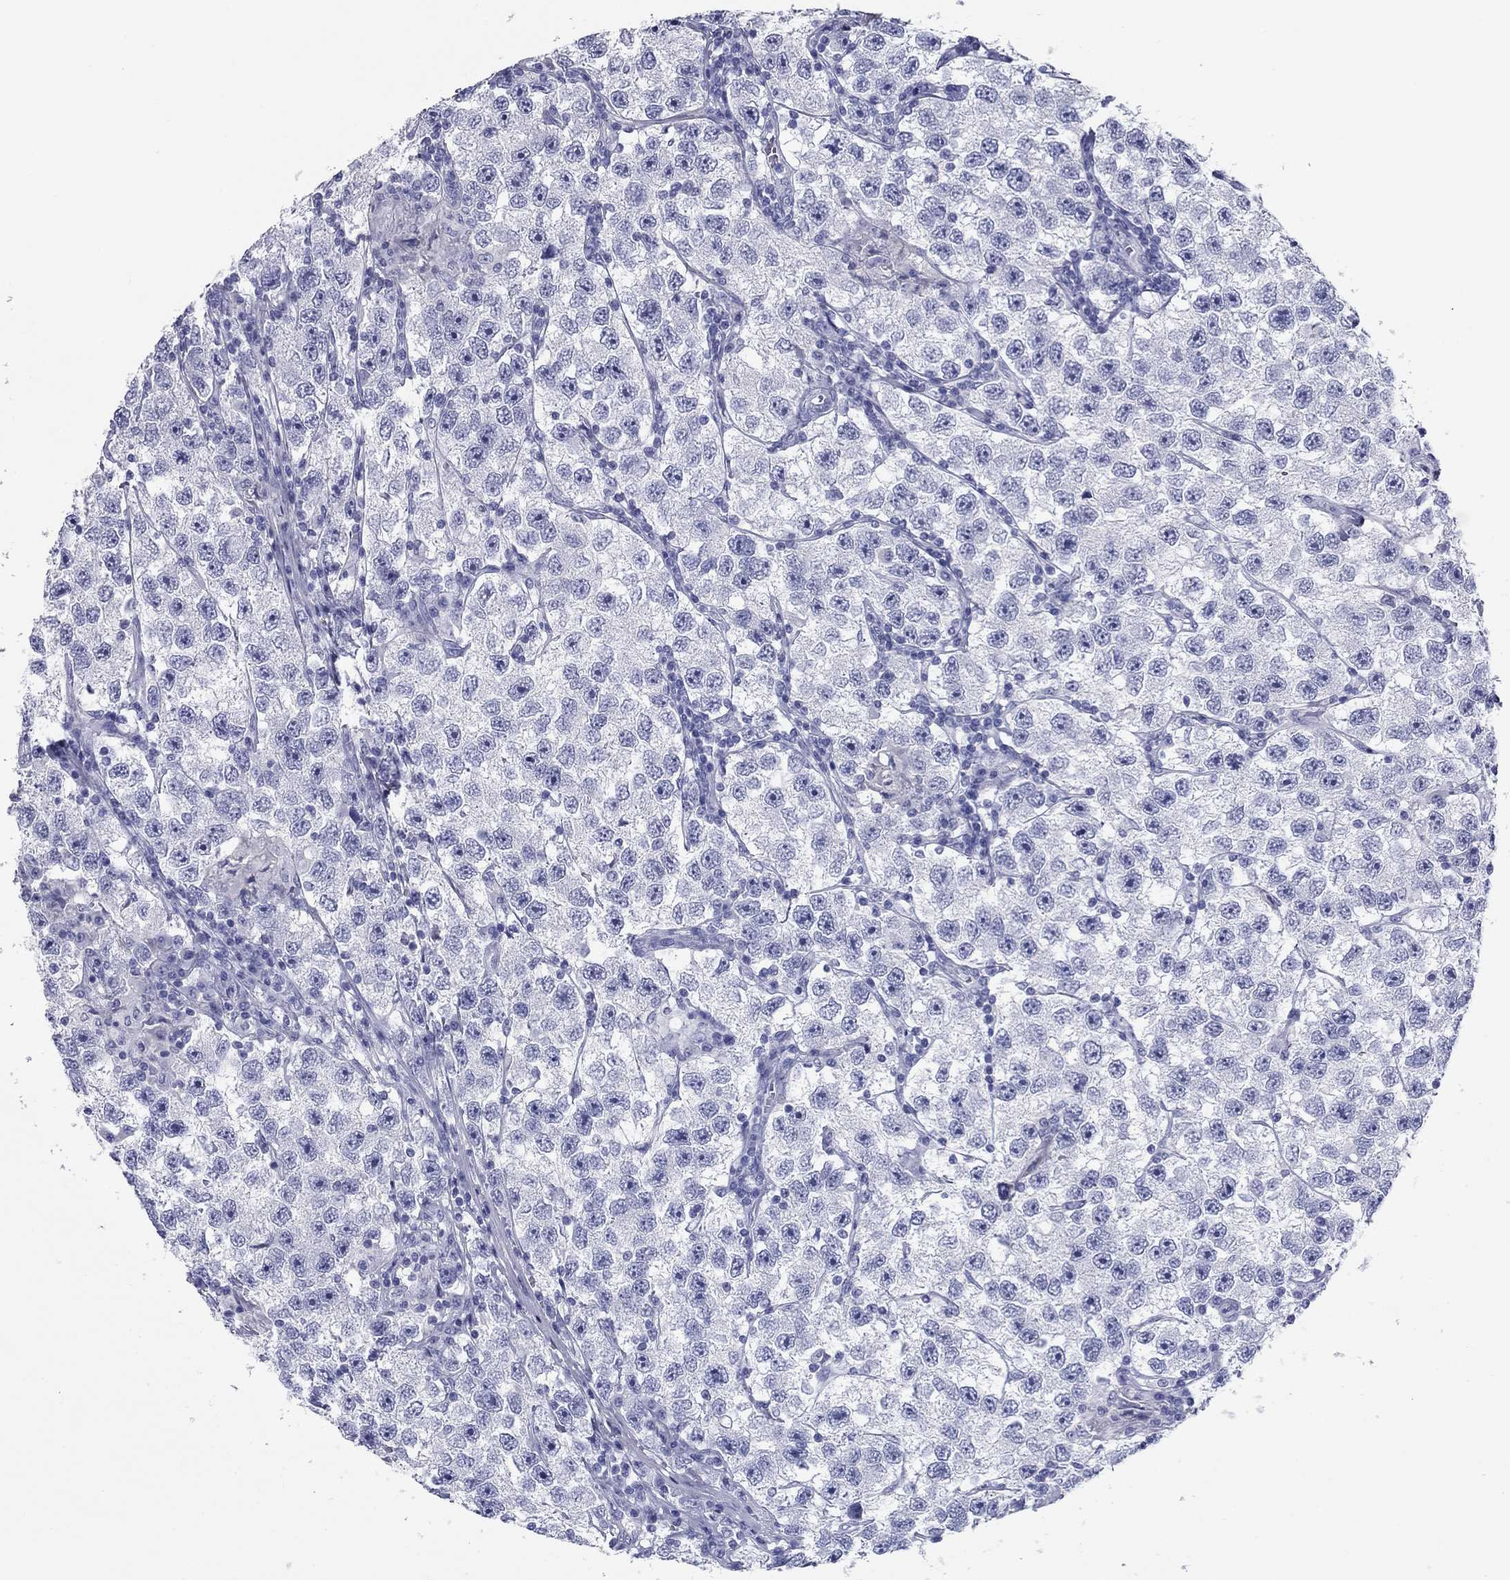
{"staining": {"intensity": "negative", "quantity": "none", "location": "none"}, "tissue": "testis cancer", "cell_type": "Tumor cells", "image_type": "cancer", "snomed": [{"axis": "morphology", "description": "Seminoma, NOS"}, {"axis": "topography", "description": "Testis"}], "caption": "This is an immunohistochemistry micrograph of human testis cancer (seminoma). There is no staining in tumor cells.", "gene": "NPPA", "patient": {"sex": "male", "age": 26}}